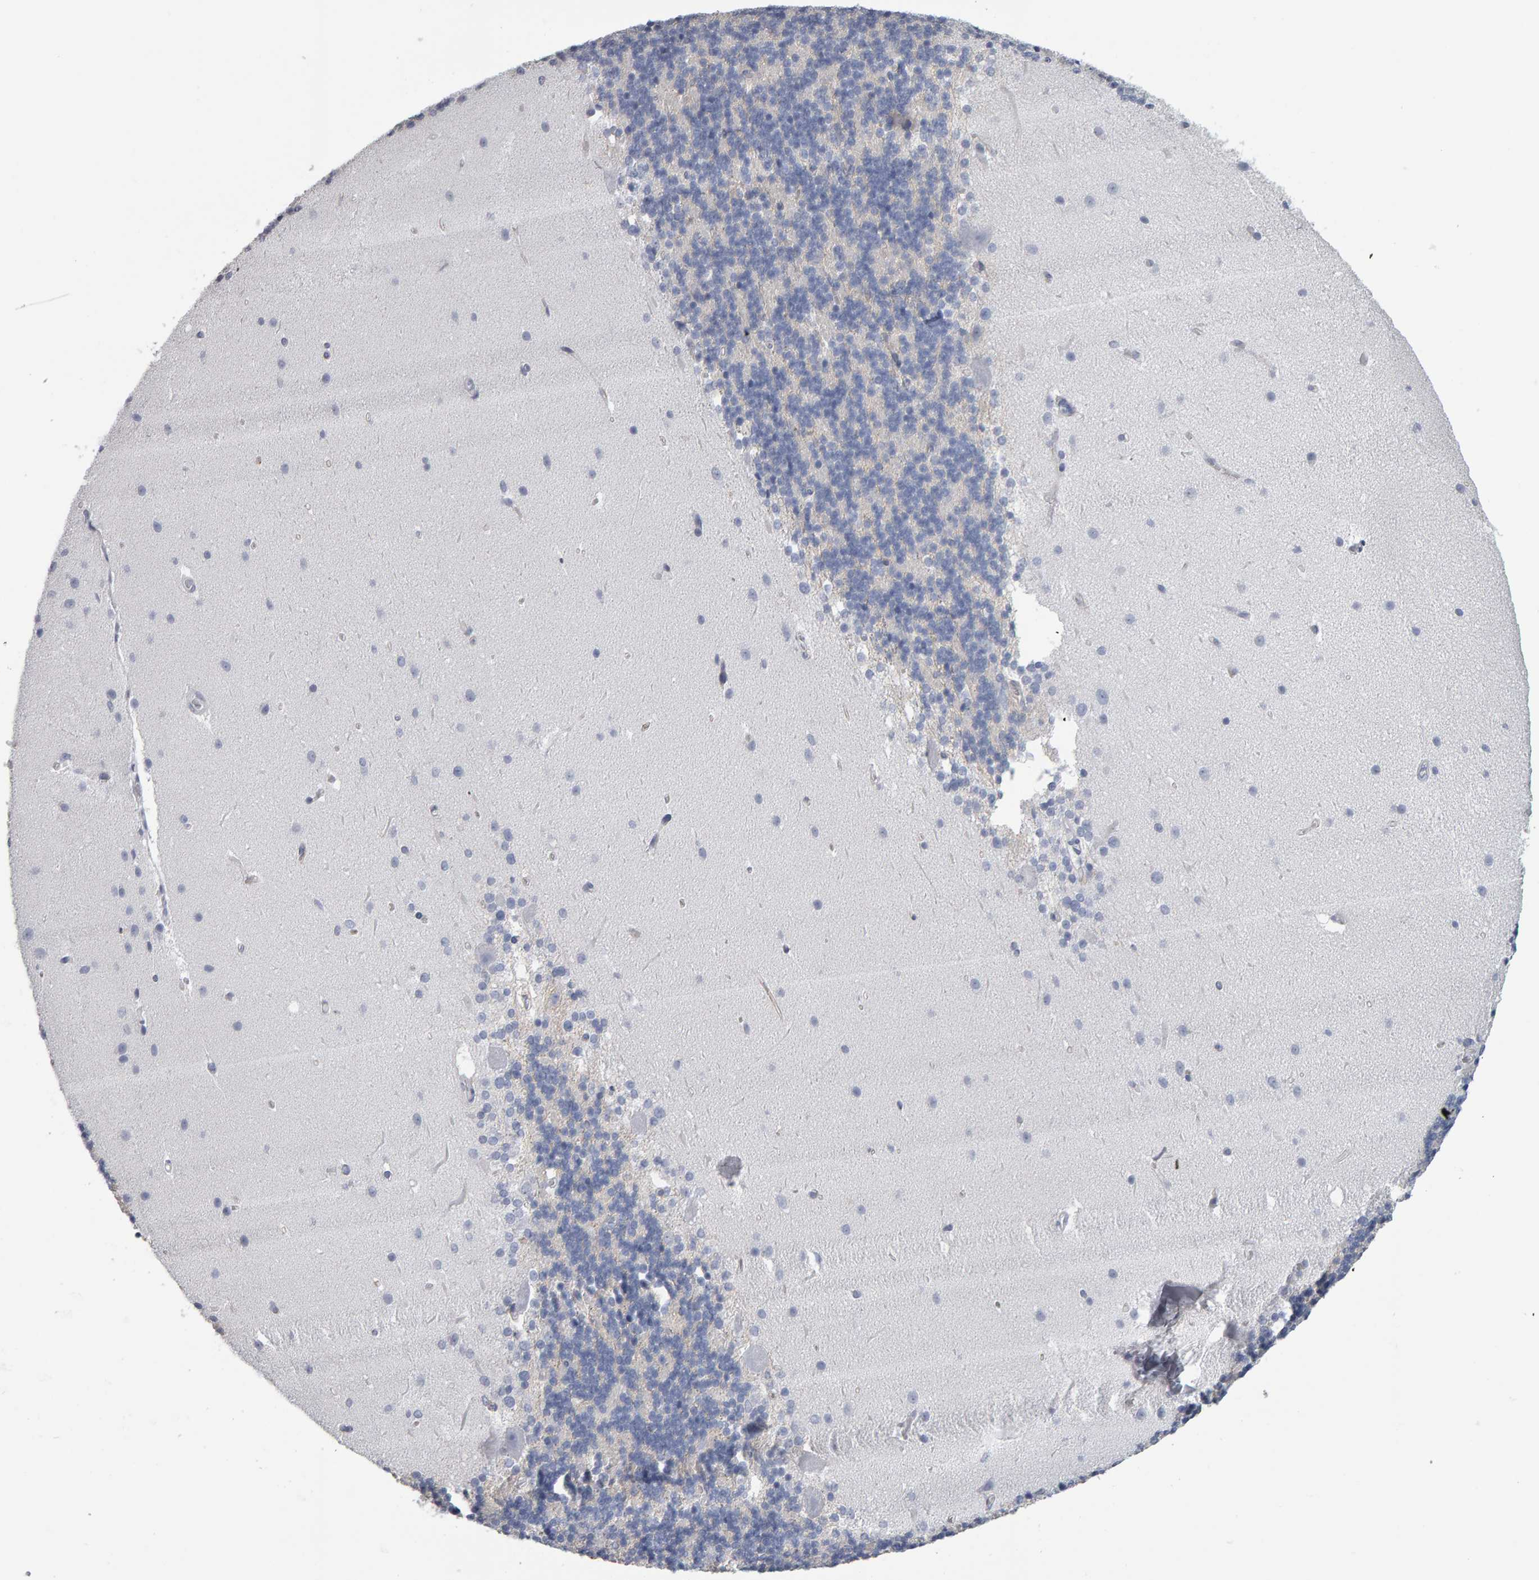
{"staining": {"intensity": "negative", "quantity": "none", "location": "none"}, "tissue": "cerebellum", "cell_type": "Cells in granular layer", "image_type": "normal", "snomed": [{"axis": "morphology", "description": "Normal tissue, NOS"}, {"axis": "topography", "description": "Cerebellum"}], "caption": "IHC image of unremarkable human cerebellum stained for a protein (brown), which displays no staining in cells in granular layer.", "gene": "CD38", "patient": {"sex": "female", "age": 19}}